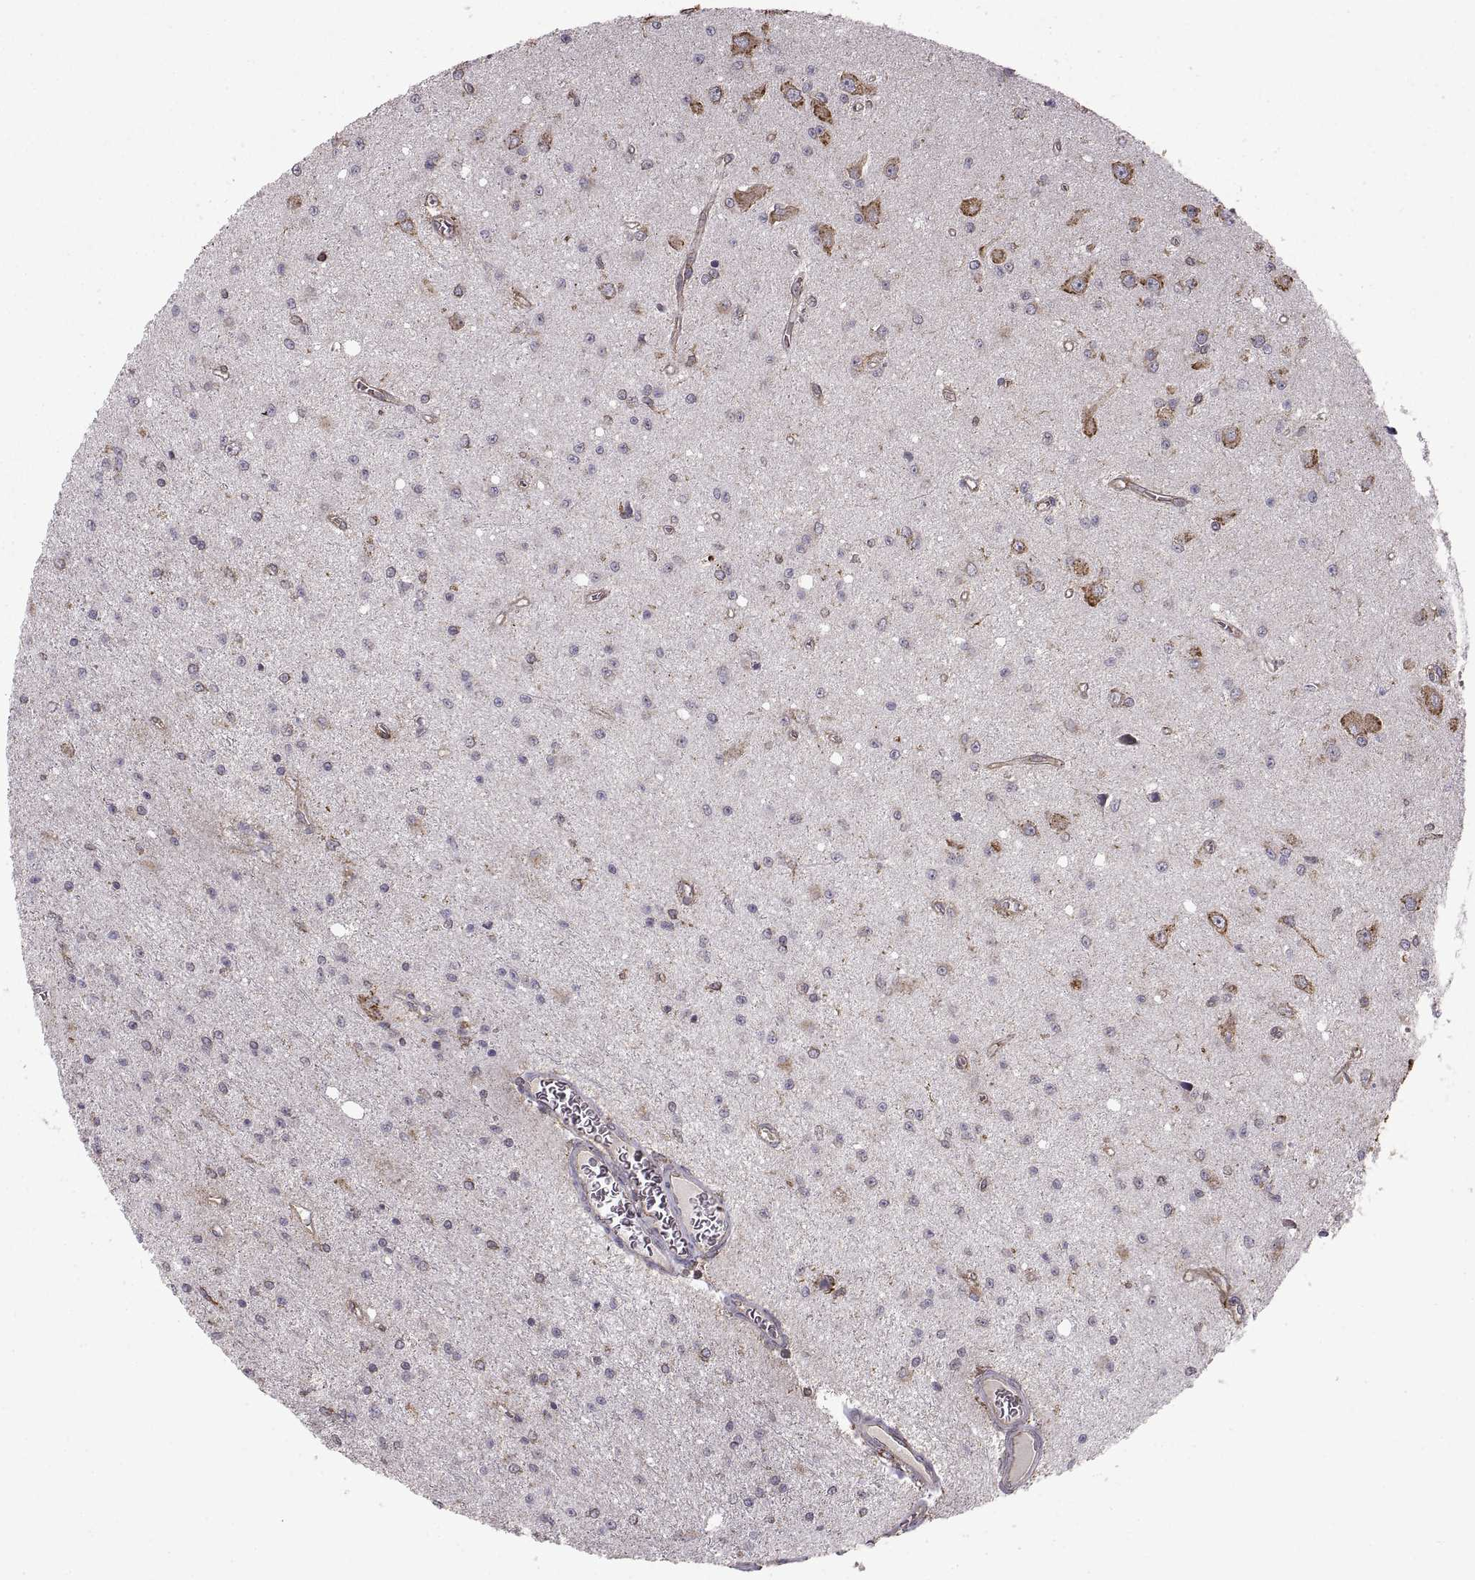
{"staining": {"intensity": "negative", "quantity": "none", "location": "none"}, "tissue": "glioma", "cell_type": "Tumor cells", "image_type": "cancer", "snomed": [{"axis": "morphology", "description": "Glioma, malignant, Low grade"}, {"axis": "topography", "description": "Brain"}], "caption": "Tumor cells are negative for protein expression in human glioma. (Stains: DAB immunohistochemistry with hematoxylin counter stain, Microscopy: brightfield microscopy at high magnification).", "gene": "PDIA3", "patient": {"sex": "female", "age": 45}}